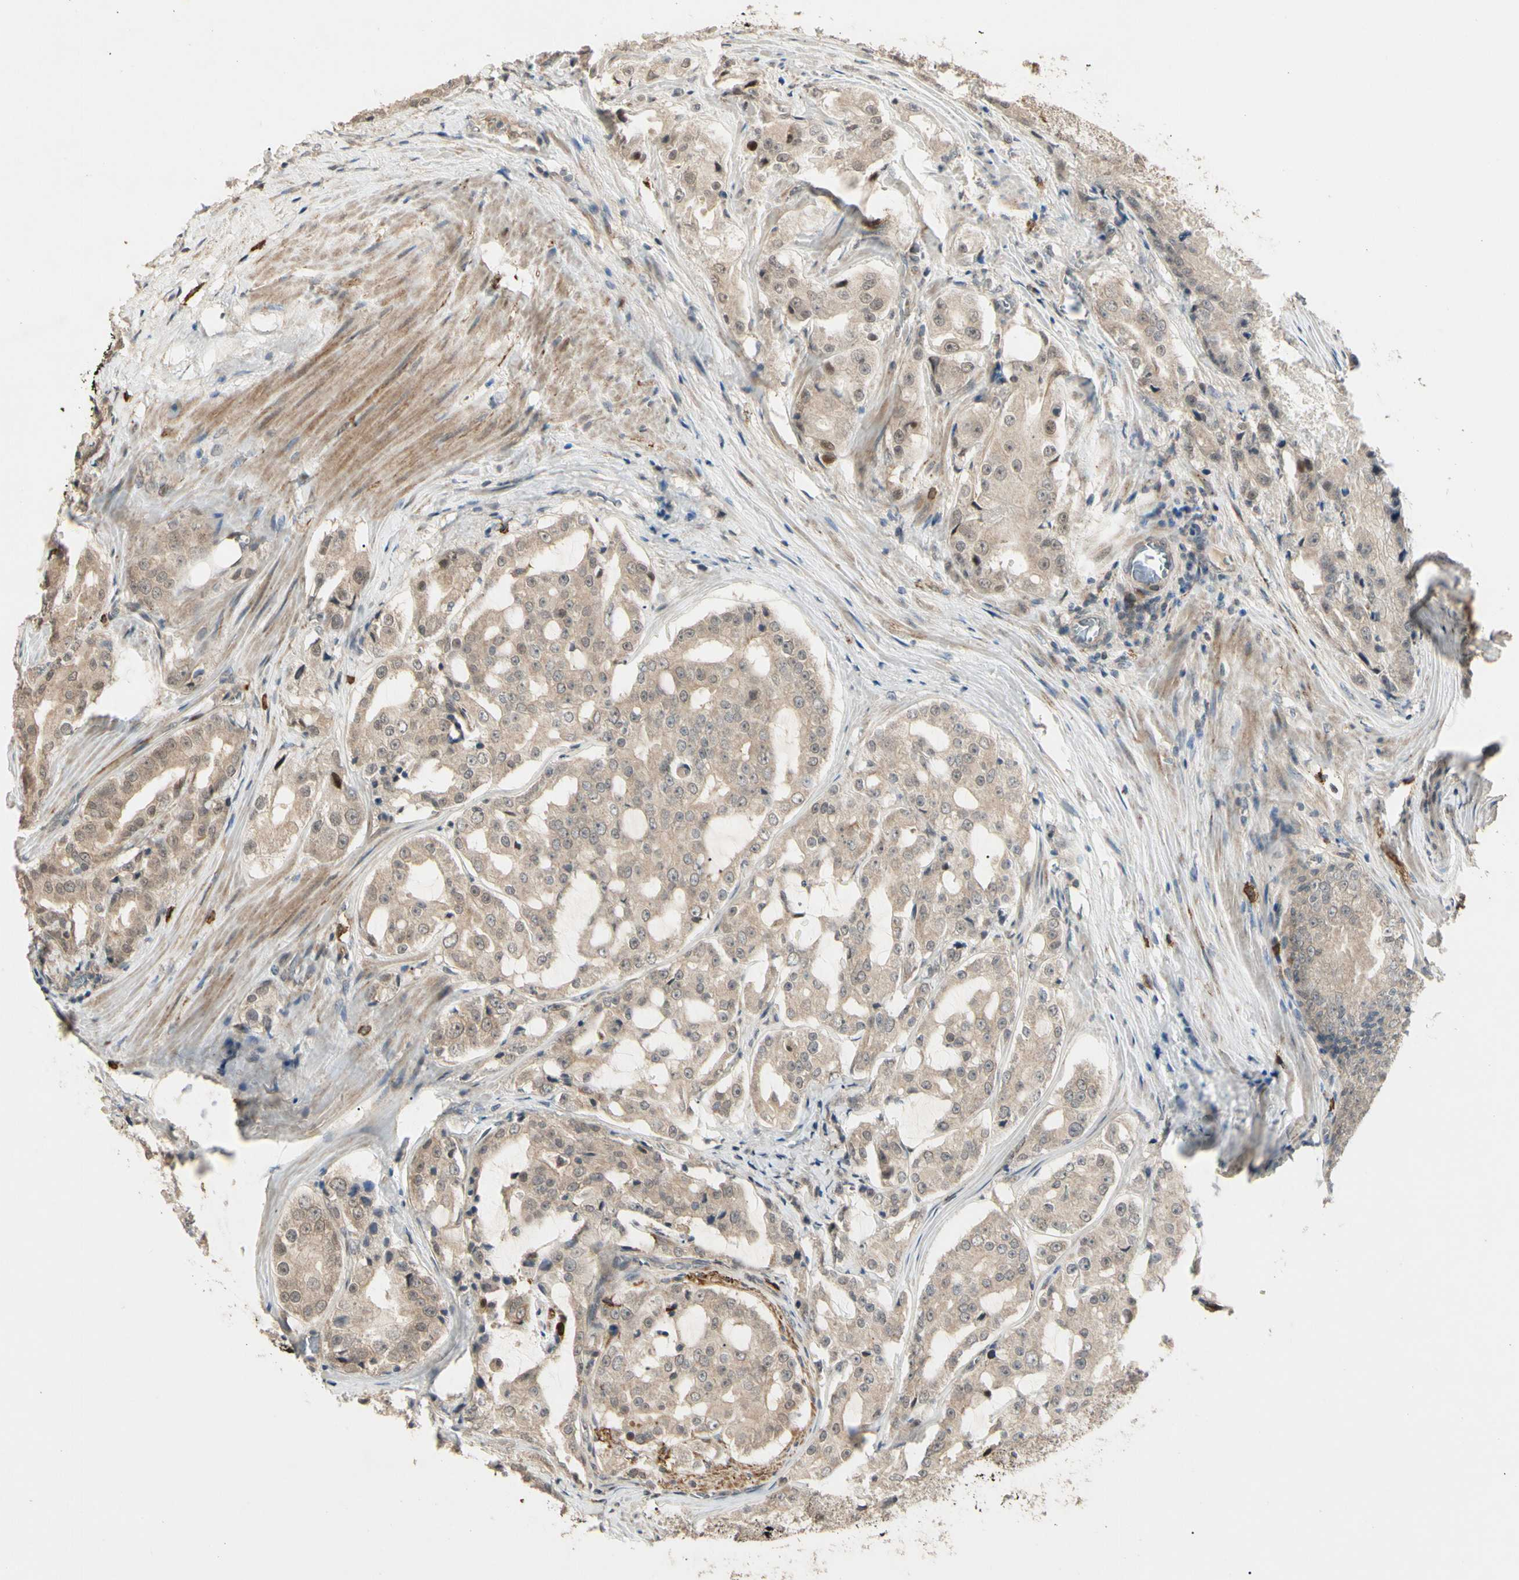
{"staining": {"intensity": "weak", "quantity": ">75%", "location": "cytoplasmic/membranous"}, "tissue": "prostate cancer", "cell_type": "Tumor cells", "image_type": "cancer", "snomed": [{"axis": "morphology", "description": "Adenocarcinoma, High grade"}, {"axis": "topography", "description": "Prostate"}], "caption": "Protein expression analysis of human adenocarcinoma (high-grade) (prostate) reveals weak cytoplasmic/membranous positivity in about >75% of tumor cells.", "gene": "ATG4C", "patient": {"sex": "male", "age": 73}}